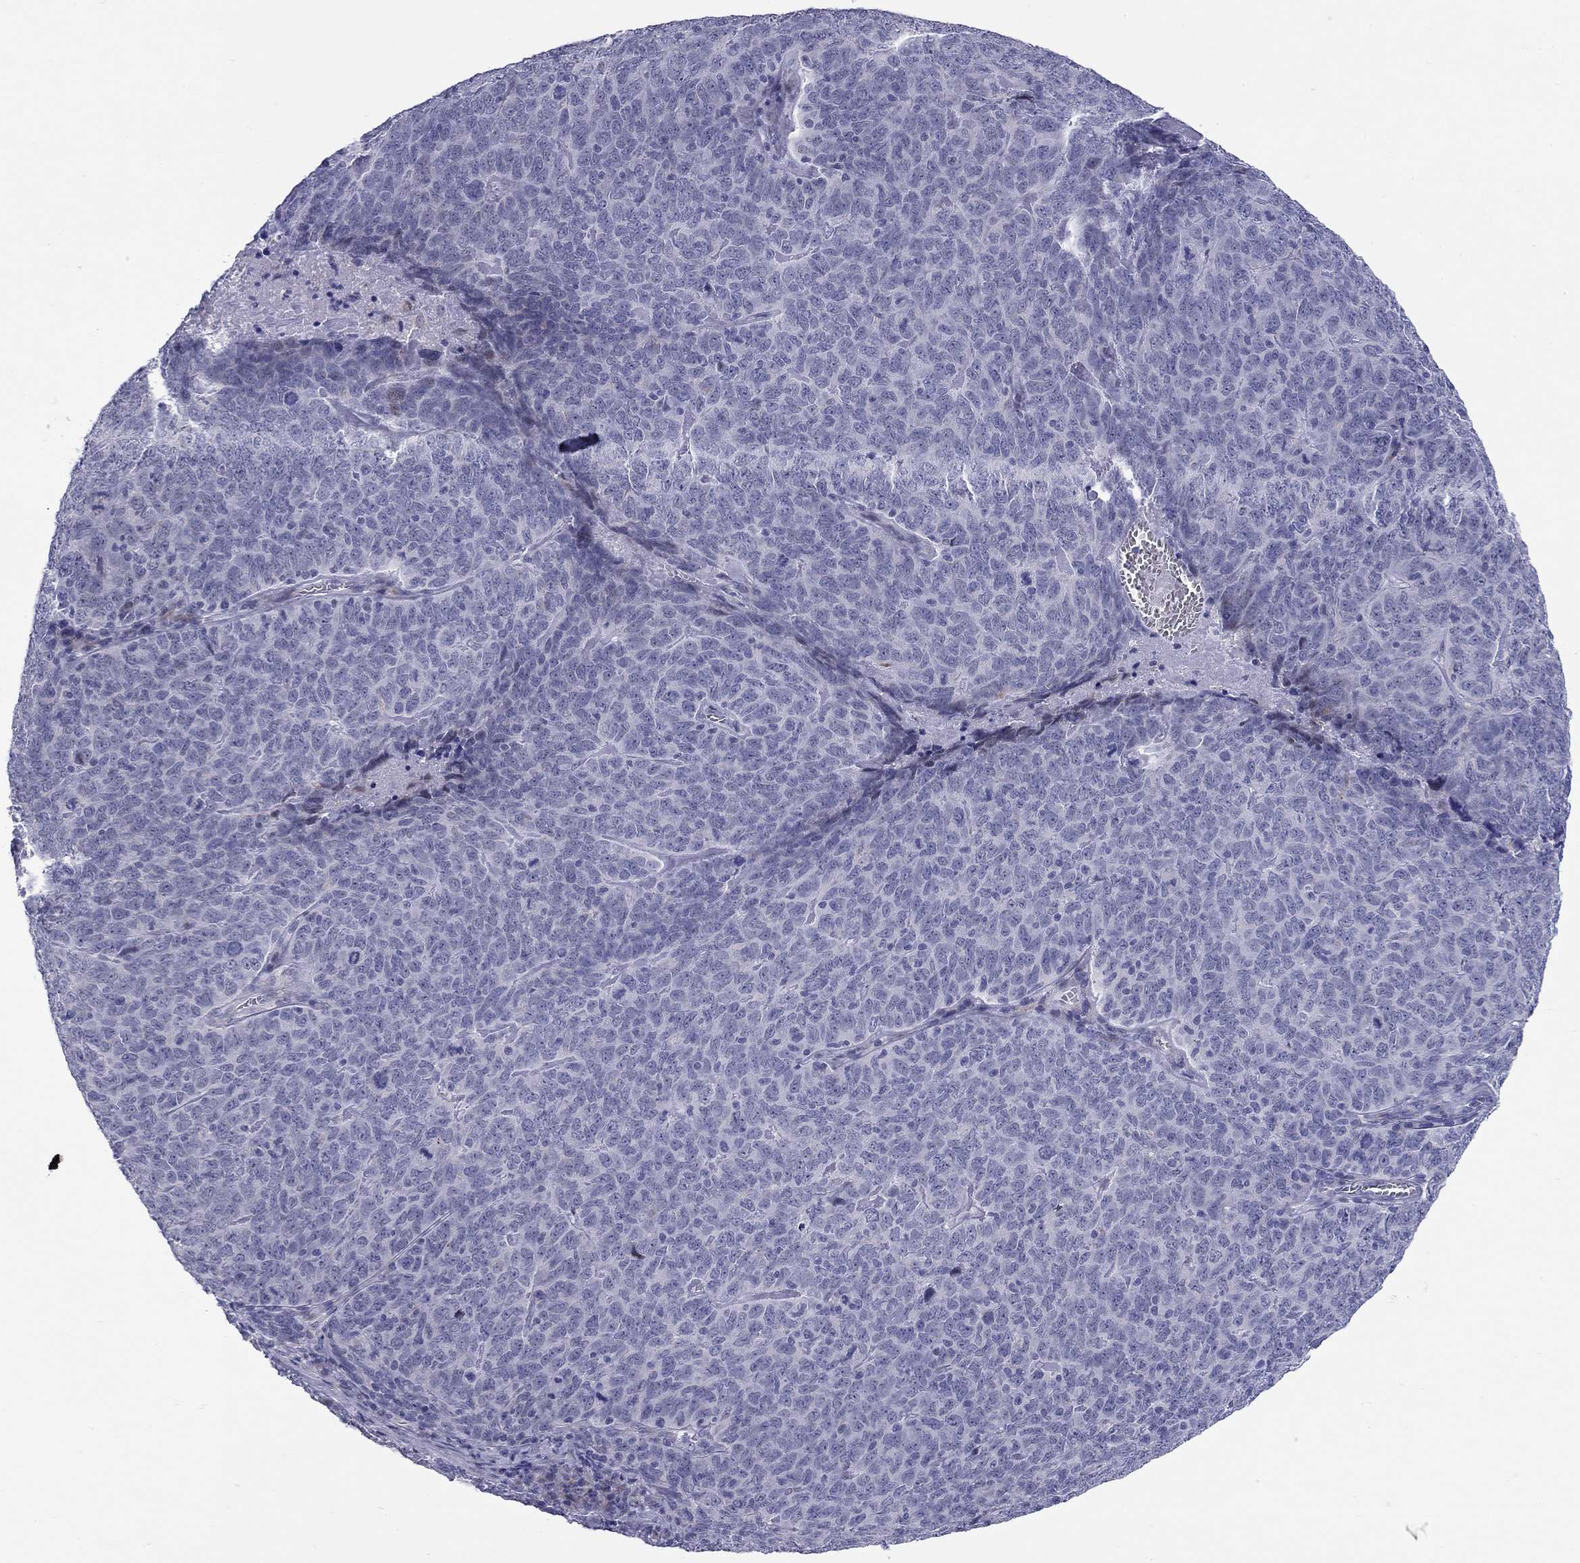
{"staining": {"intensity": "negative", "quantity": "none", "location": "none"}, "tissue": "skin cancer", "cell_type": "Tumor cells", "image_type": "cancer", "snomed": [{"axis": "morphology", "description": "Squamous cell carcinoma, NOS"}, {"axis": "topography", "description": "Skin"}, {"axis": "topography", "description": "Anal"}], "caption": "The histopathology image reveals no significant staining in tumor cells of skin cancer.", "gene": "C8orf88", "patient": {"sex": "female", "age": 51}}